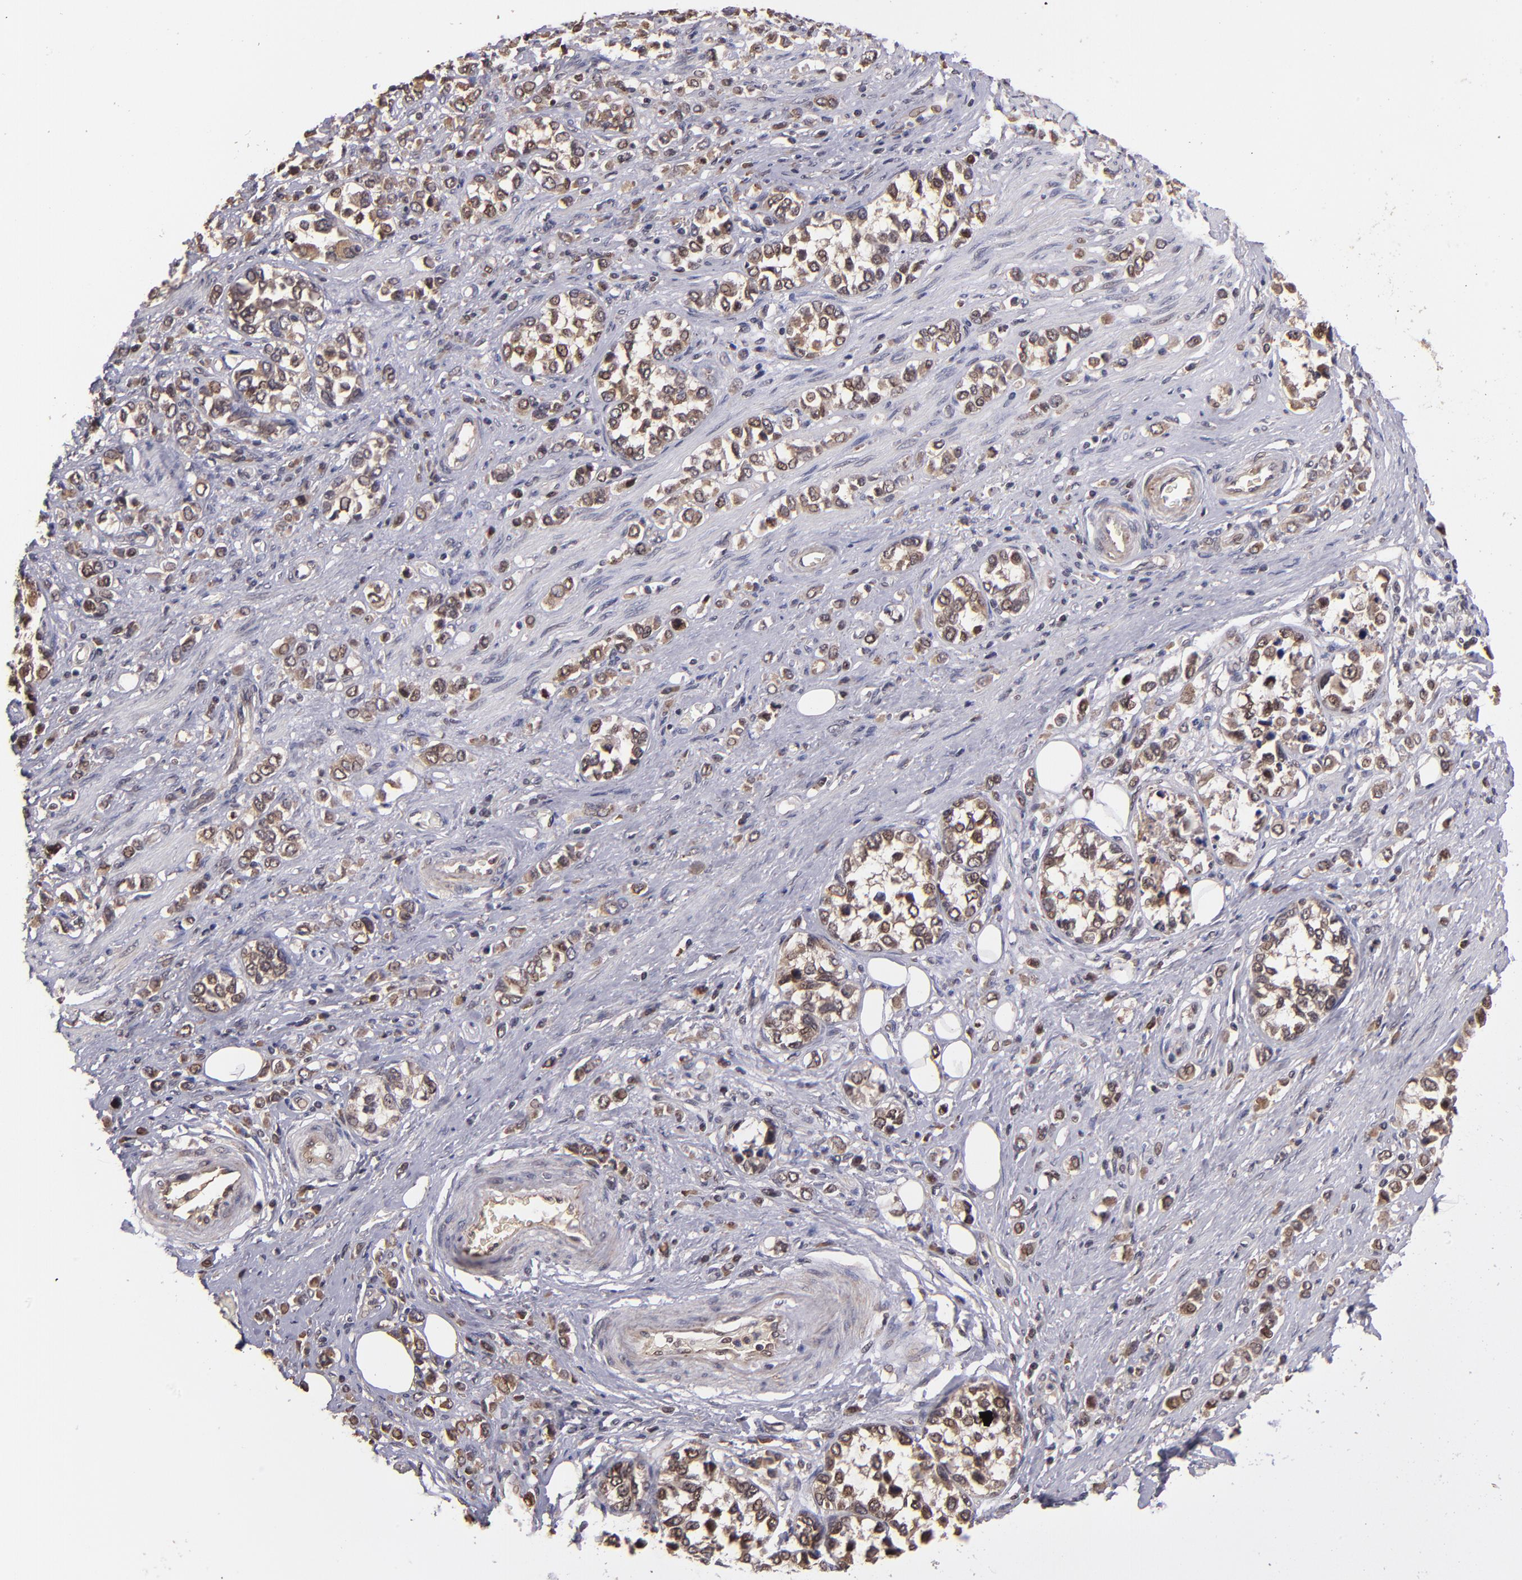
{"staining": {"intensity": "moderate", "quantity": ">75%", "location": "nuclear"}, "tissue": "stomach cancer", "cell_type": "Tumor cells", "image_type": "cancer", "snomed": [{"axis": "morphology", "description": "Adenocarcinoma, NOS"}, {"axis": "topography", "description": "Stomach, upper"}], "caption": "Immunohistochemistry (IHC) photomicrograph of human stomach cancer (adenocarcinoma) stained for a protein (brown), which shows medium levels of moderate nuclear positivity in about >75% of tumor cells.", "gene": "ABHD12B", "patient": {"sex": "male", "age": 76}}